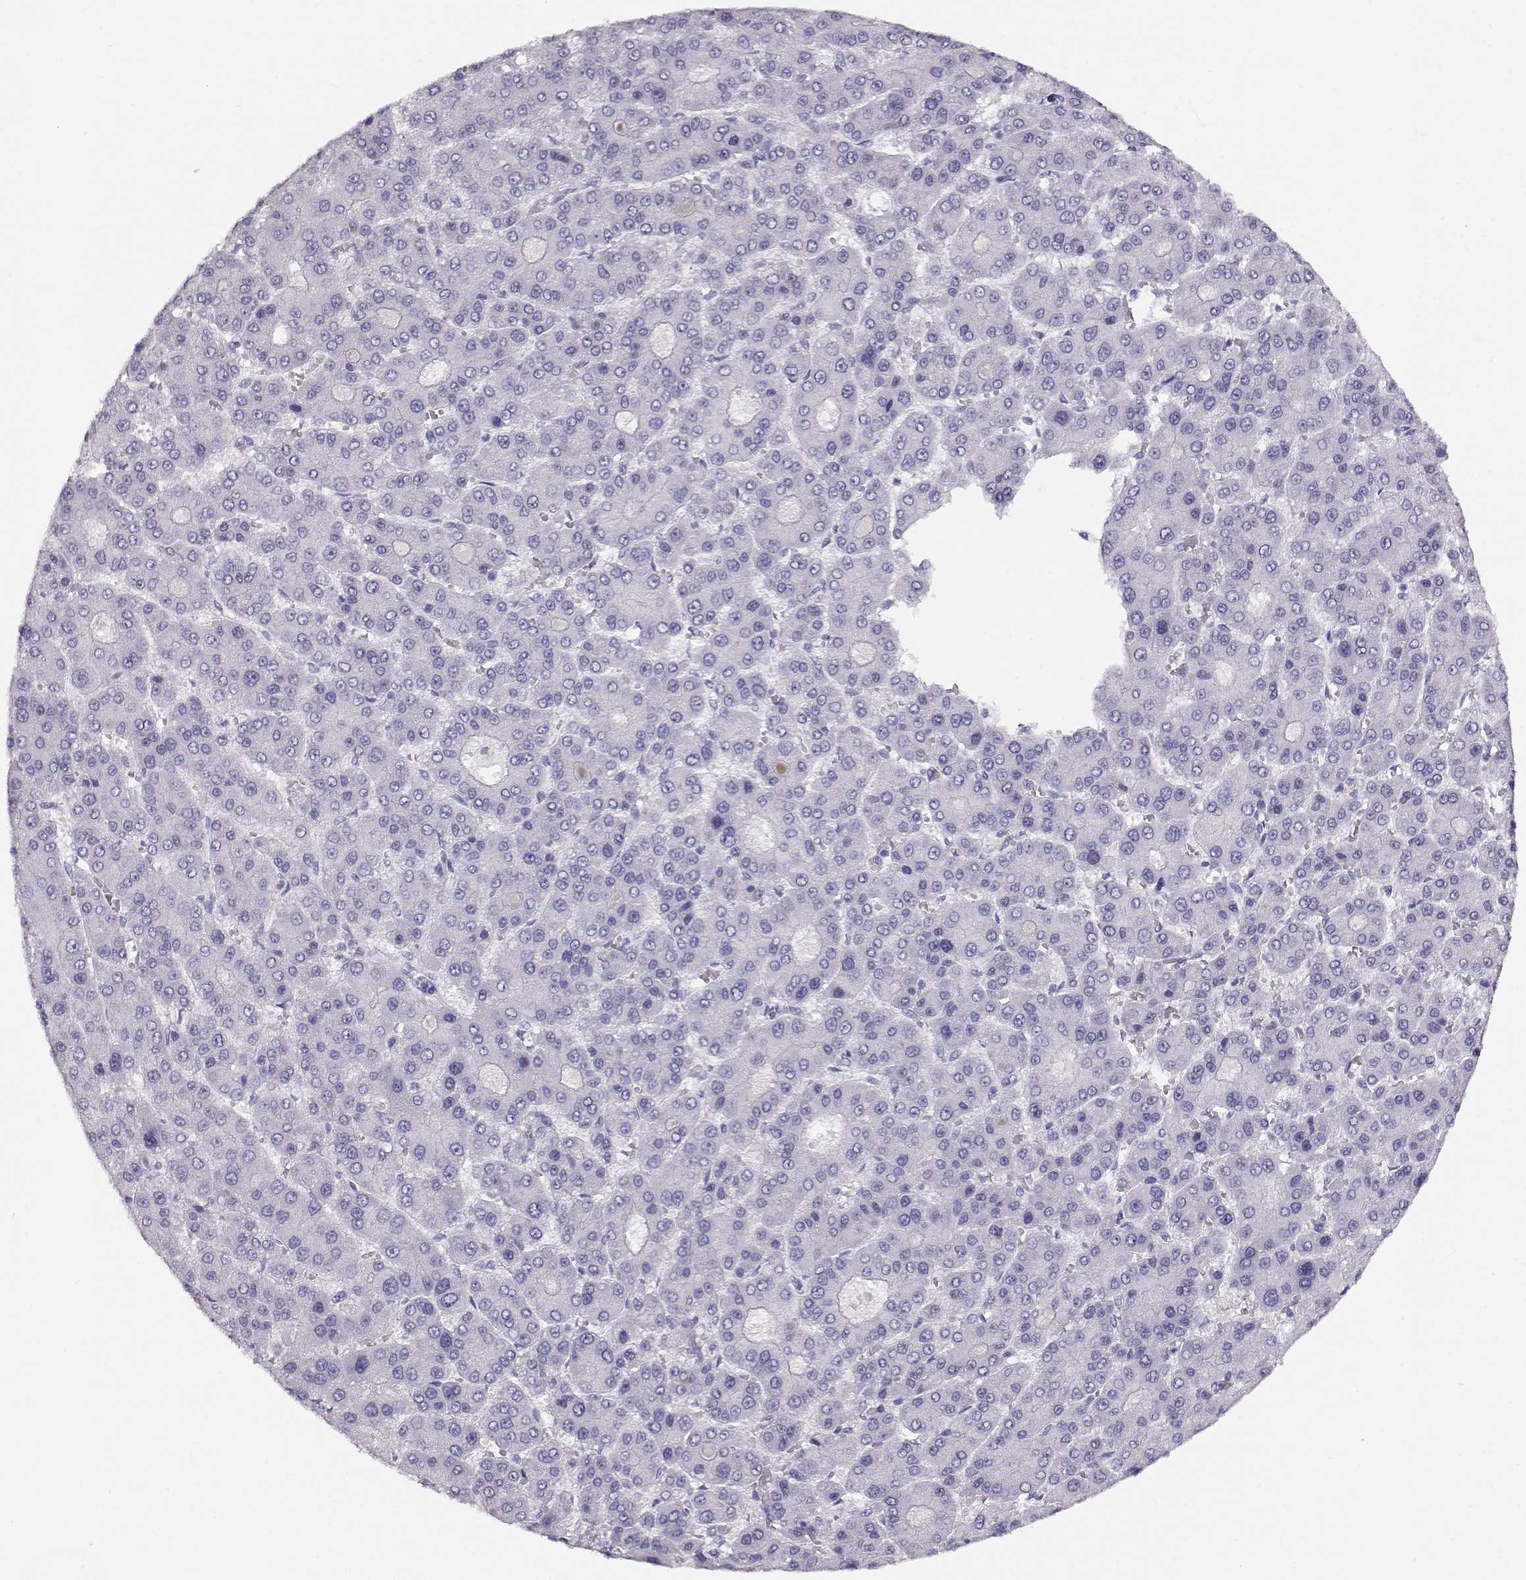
{"staining": {"intensity": "negative", "quantity": "none", "location": "none"}, "tissue": "liver cancer", "cell_type": "Tumor cells", "image_type": "cancer", "snomed": [{"axis": "morphology", "description": "Carcinoma, Hepatocellular, NOS"}, {"axis": "topography", "description": "Liver"}], "caption": "High magnification brightfield microscopy of hepatocellular carcinoma (liver) stained with DAB (brown) and counterstained with hematoxylin (blue): tumor cells show no significant staining.", "gene": "ACTN2", "patient": {"sex": "male", "age": 70}}